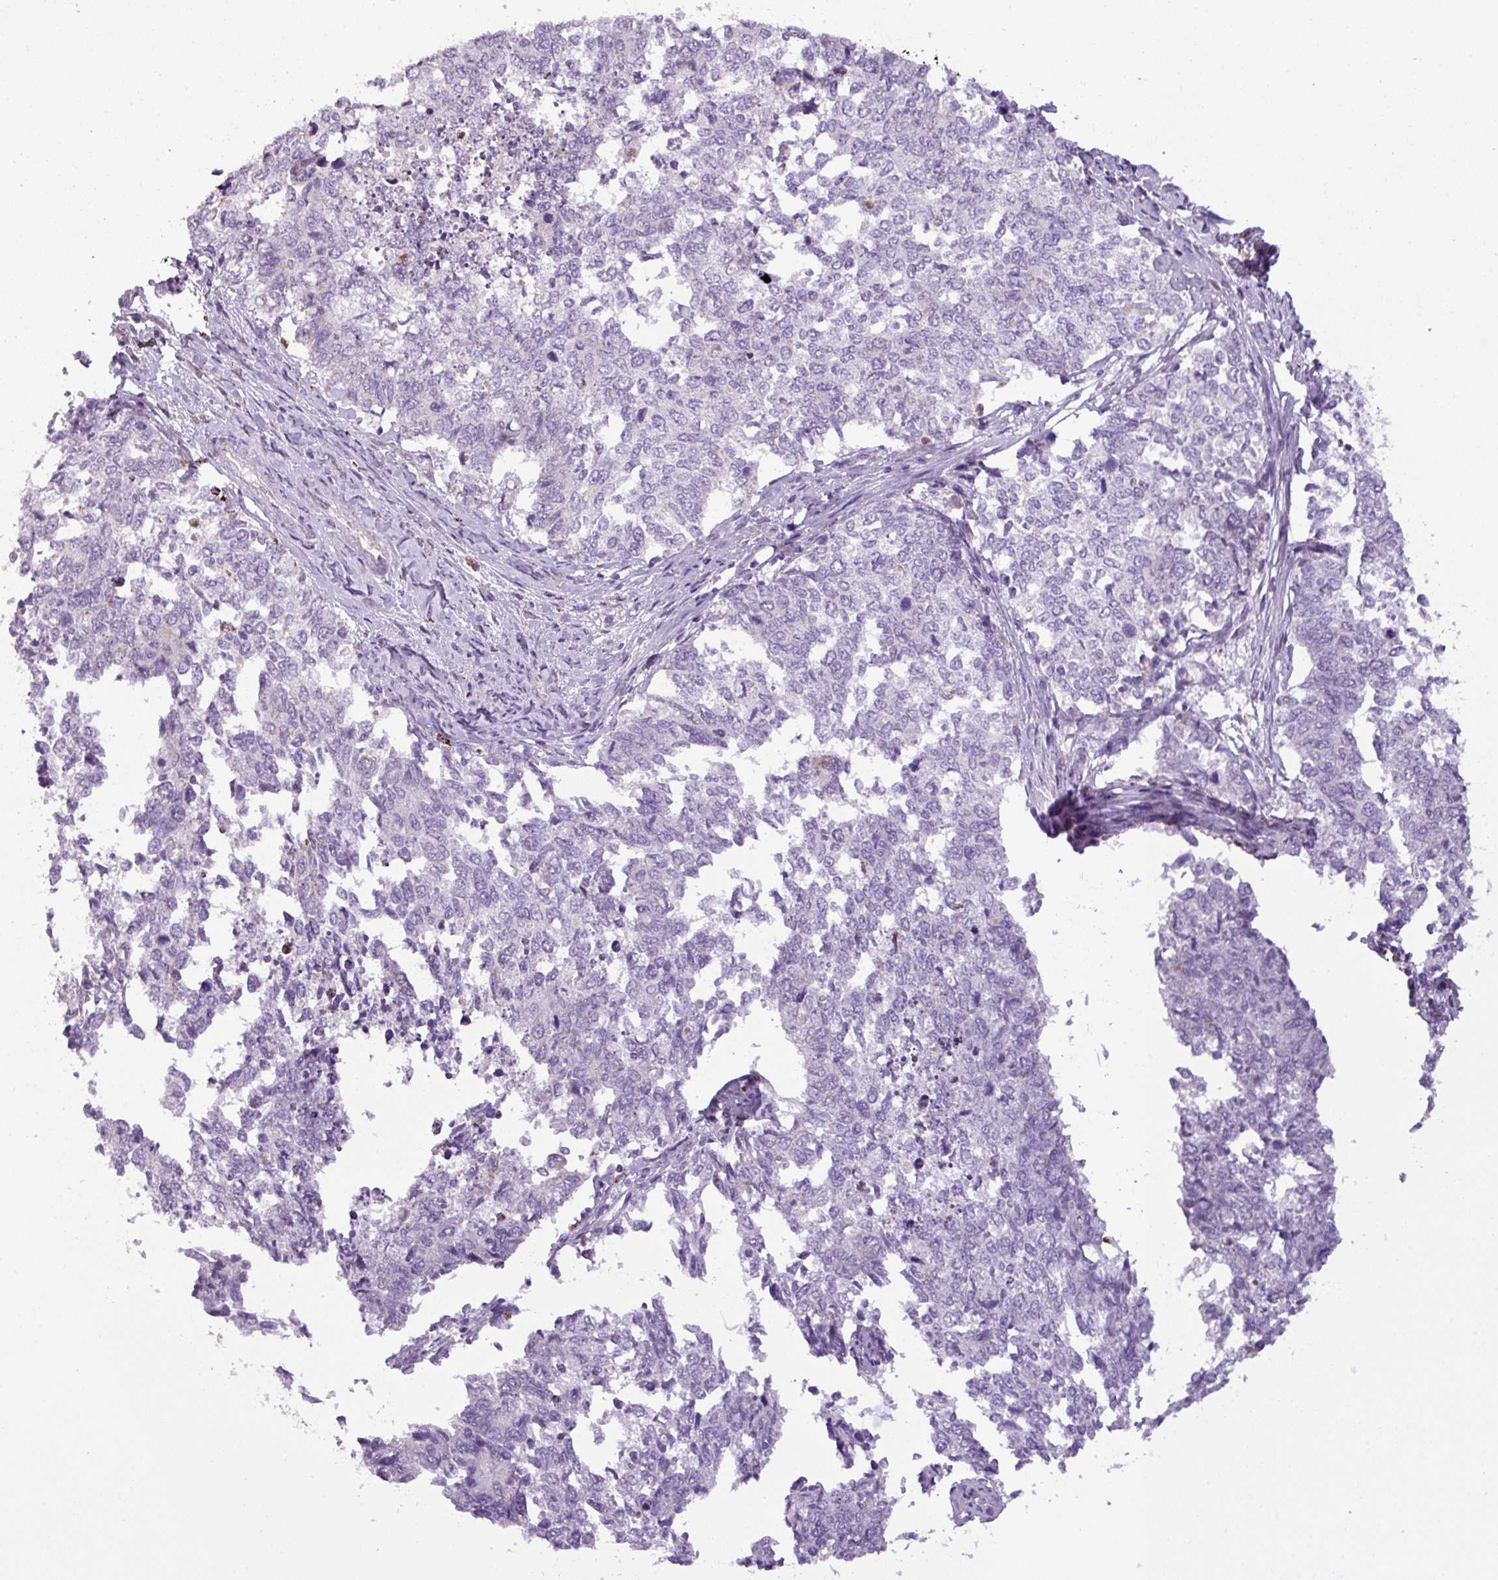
{"staining": {"intensity": "negative", "quantity": "none", "location": "none"}, "tissue": "cervical cancer", "cell_type": "Tumor cells", "image_type": "cancer", "snomed": [{"axis": "morphology", "description": "Squamous cell carcinoma, NOS"}, {"axis": "topography", "description": "Cervix"}], "caption": "High power microscopy photomicrograph of an immunohistochemistry image of squamous cell carcinoma (cervical), revealing no significant expression in tumor cells.", "gene": "ZNF667", "patient": {"sex": "female", "age": 63}}